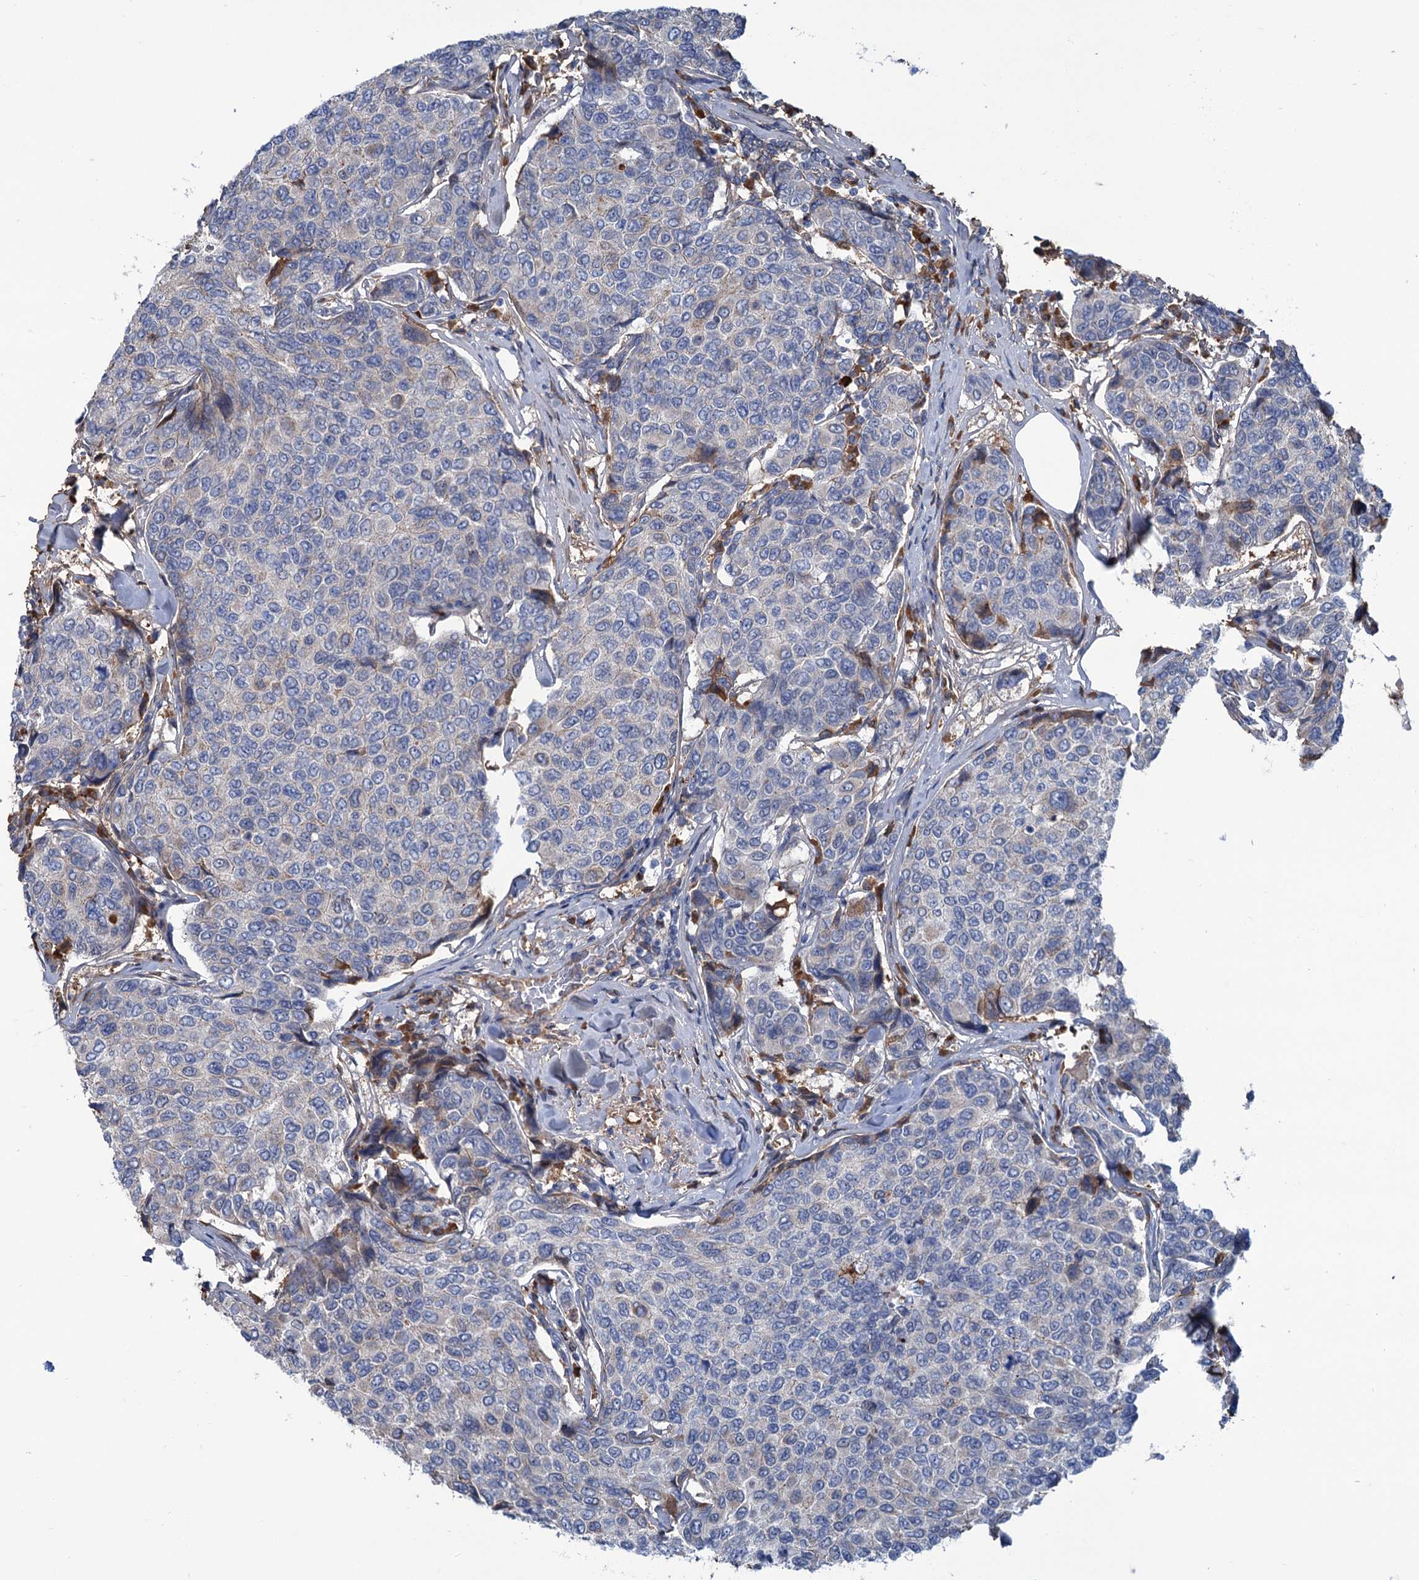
{"staining": {"intensity": "negative", "quantity": "none", "location": "none"}, "tissue": "breast cancer", "cell_type": "Tumor cells", "image_type": "cancer", "snomed": [{"axis": "morphology", "description": "Duct carcinoma"}, {"axis": "topography", "description": "Breast"}], "caption": "IHC micrograph of human breast cancer stained for a protein (brown), which reveals no expression in tumor cells.", "gene": "LPIN1", "patient": {"sex": "female", "age": 55}}